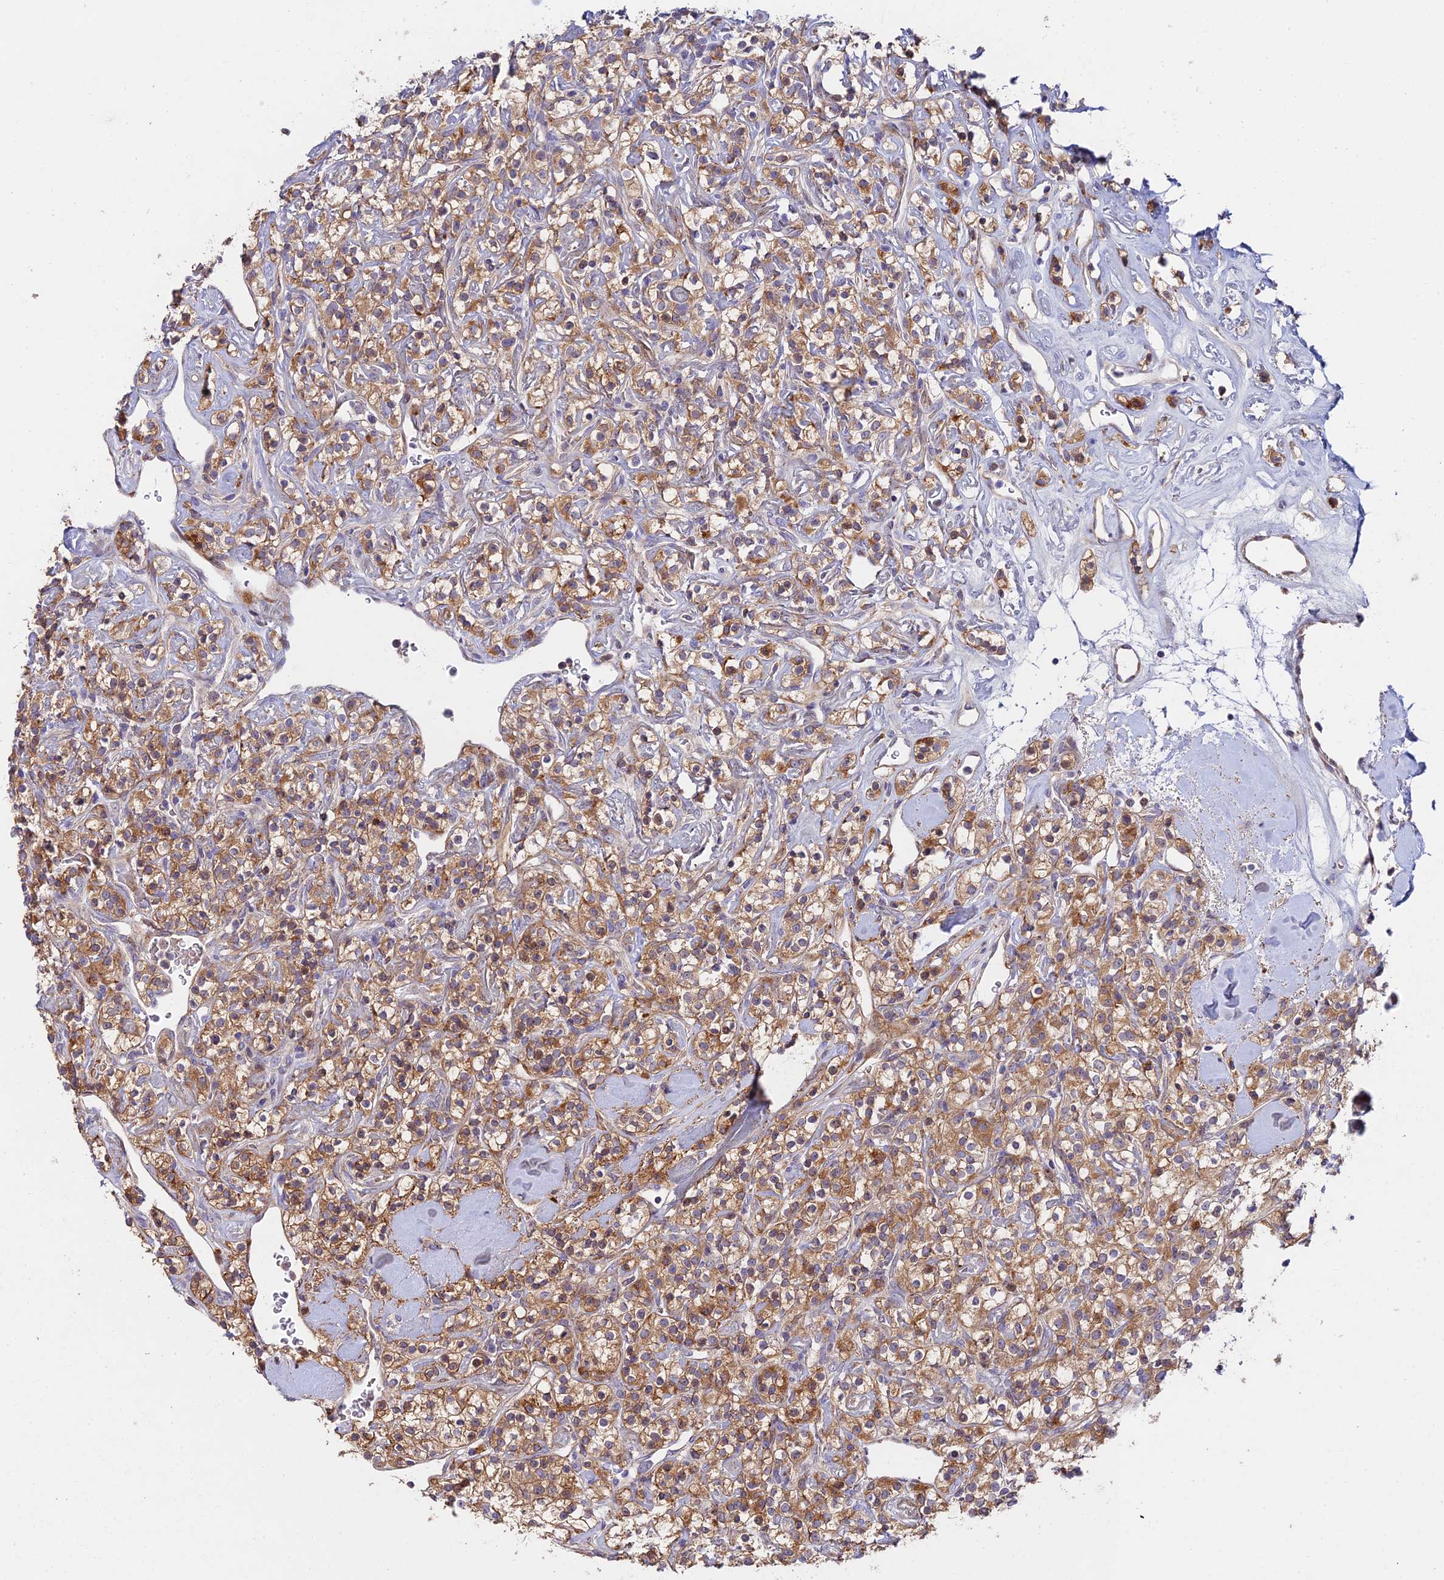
{"staining": {"intensity": "moderate", "quantity": ">75%", "location": "cytoplasmic/membranous"}, "tissue": "renal cancer", "cell_type": "Tumor cells", "image_type": "cancer", "snomed": [{"axis": "morphology", "description": "Adenocarcinoma, NOS"}, {"axis": "topography", "description": "Kidney"}], "caption": "An image showing moderate cytoplasmic/membranous positivity in approximately >75% of tumor cells in renal cancer (adenocarcinoma), as visualized by brown immunohistochemical staining.", "gene": "FUOM", "patient": {"sex": "male", "age": 77}}